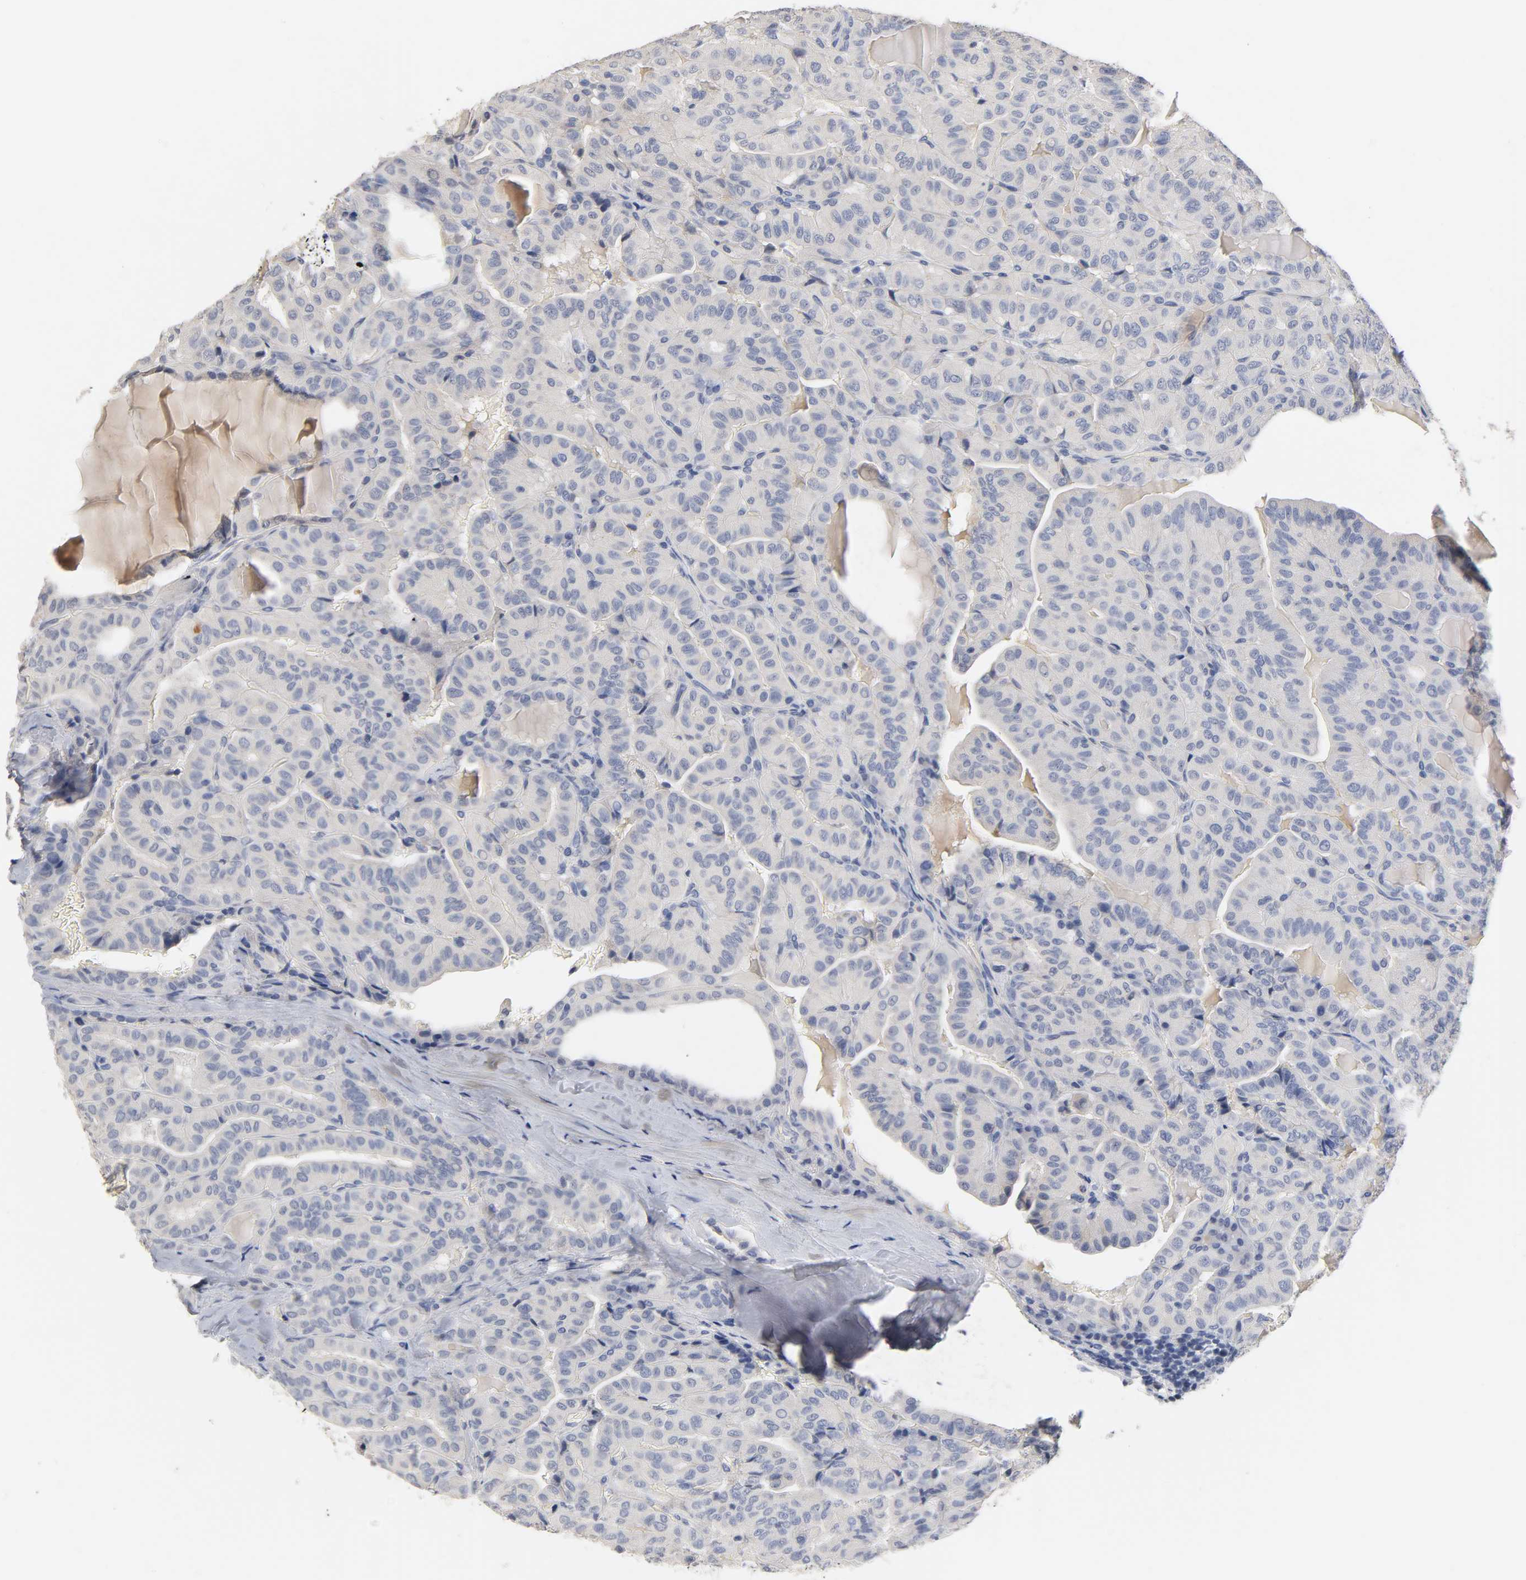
{"staining": {"intensity": "negative", "quantity": "none", "location": "none"}, "tissue": "thyroid cancer", "cell_type": "Tumor cells", "image_type": "cancer", "snomed": [{"axis": "morphology", "description": "Papillary adenocarcinoma, NOS"}, {"axis": "topography", "description": "Thyroid gland"}], "caption": "This is an immunohistochemistry (IHC) histopathology image of papillary adenocarcinoma (thyroid). There is no positivity in tumor cells.", "gene": "OVOL1", "patient": {"sex": "male", "age": 77}}